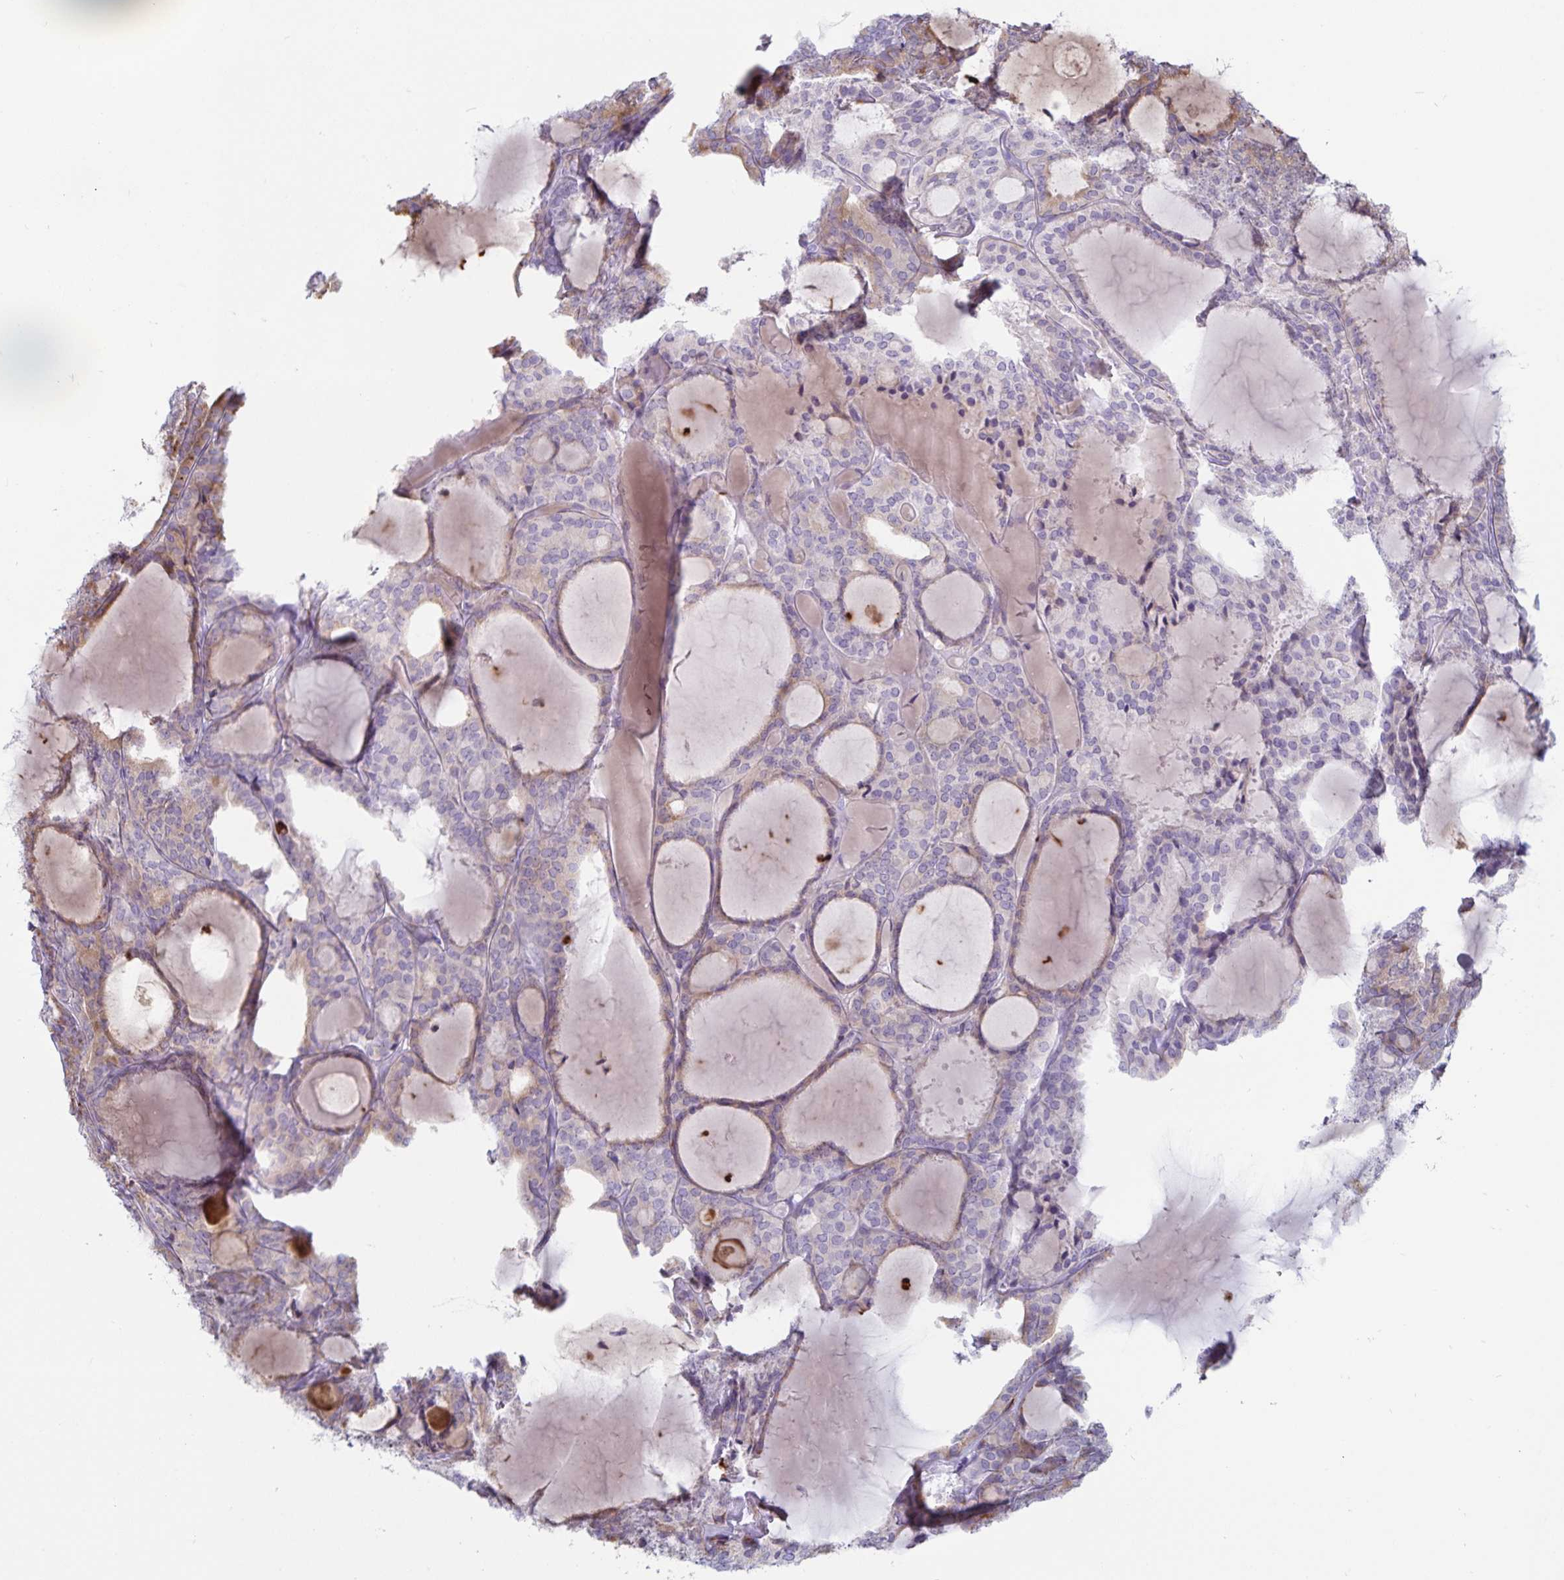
{"staining": {"intensity": "negative", "quantity": "none", "location": "none"}, "tissue": "thyroid cancer", "cell_type": "Tumor cells", "image_type": "cancer", "snomed": [{"axis": "morphology", "description": "Follicular adenoma carcinoma, NOS"}, {"axis": "topography", "description": "Thyroid gland"}], "caption": "A high-resolution histopathology image shows immunohistochemistry staining of thyroid follicular adenoma carcinoma, which shows no significant expression in tumor cells.", "gene": "GNLY", "patient": {"sex": "male", "age": 74}}